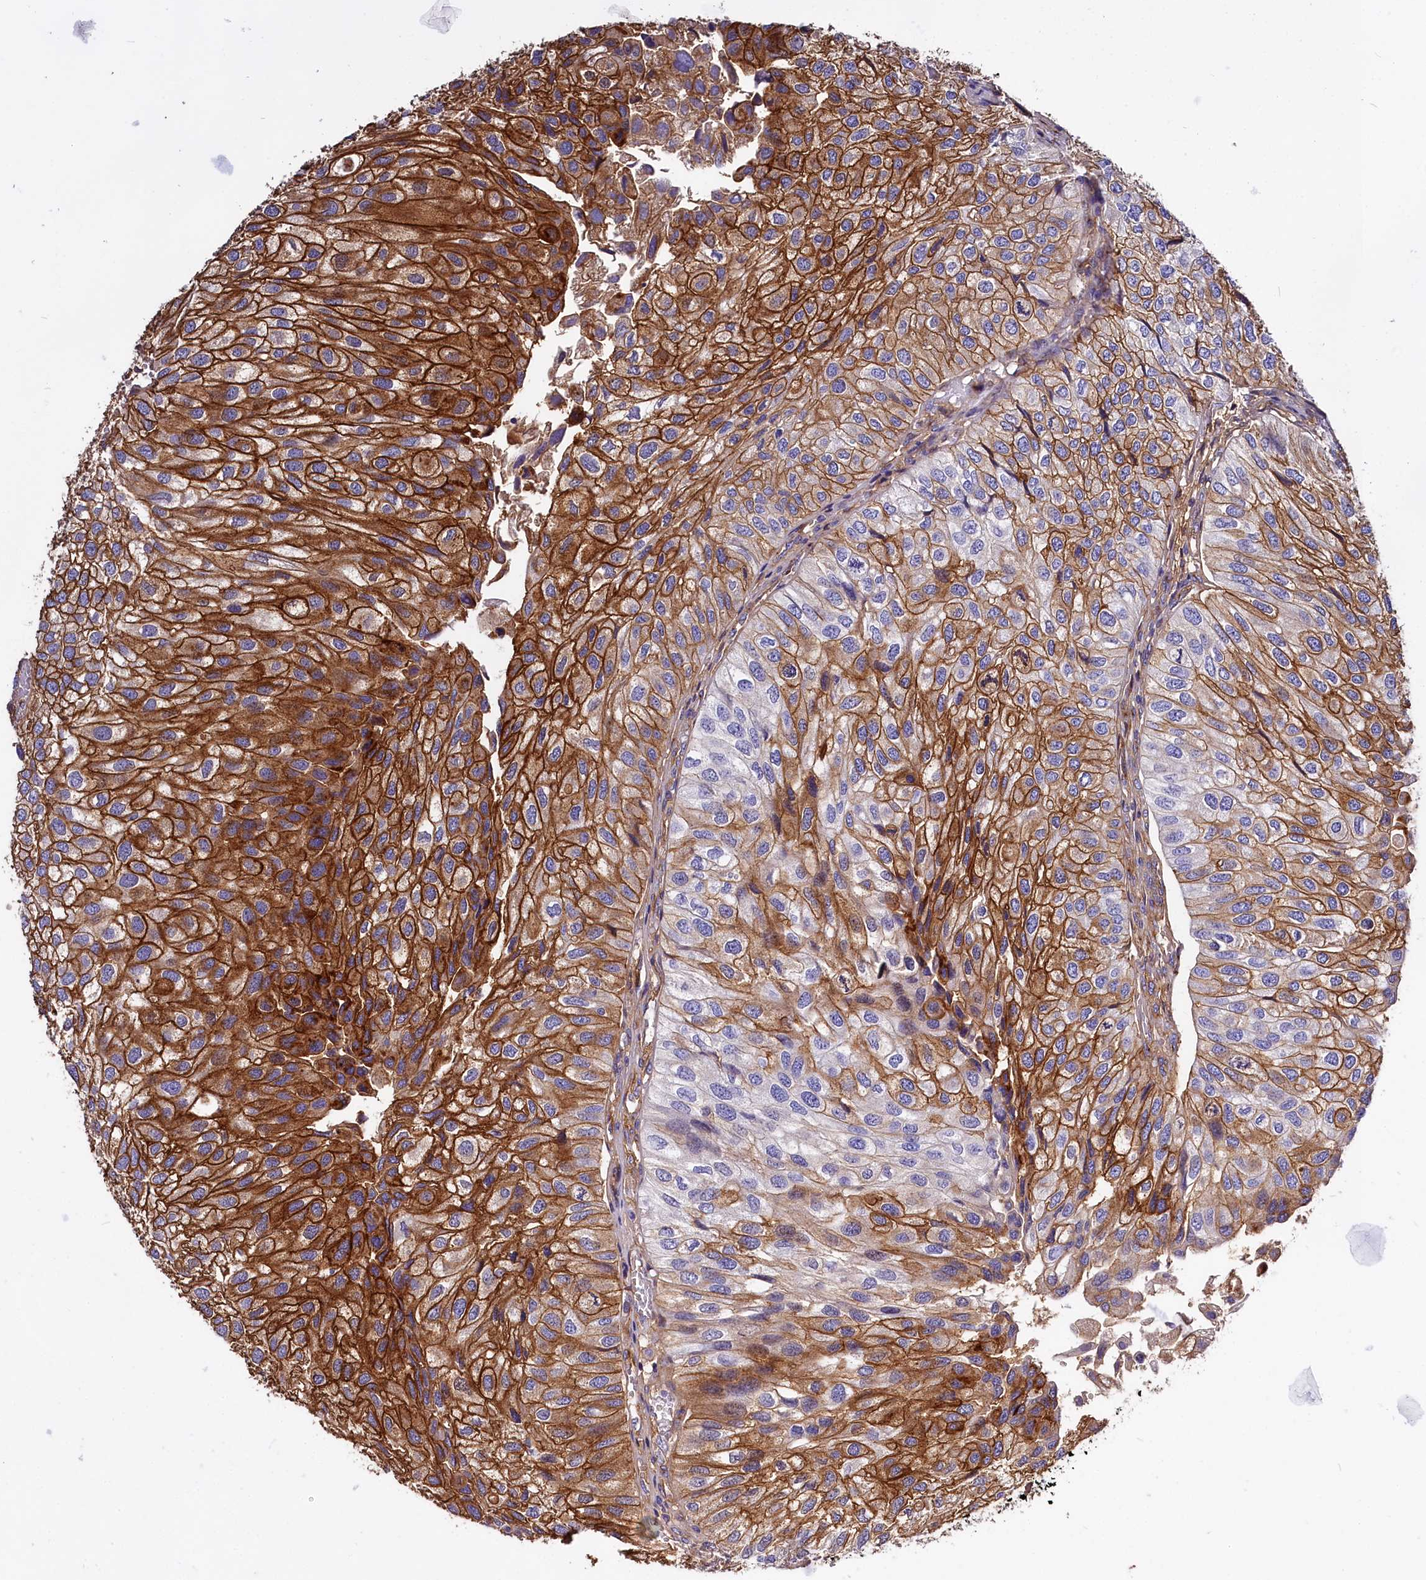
{"staining": {"intensity": "strong", "quantity": ">75%", "location": "cytoplasmic/membranous"}, "tissue": "urothelial cancer", "cell_type": "Tumor cells", "image_type": "cancer", "snomed": [{"axis": "morphology", "description": "Urothelial carcinoma, Low grade"}, {"axis": "topography", "description": "Urinary bladder"}], "caption": "Immunohistochemical staining of human urothelial cancer shows high levels of strong cytoplasmic/membranous expression in approximately >75% of tumor cells. Nuclei are stained in blue.", "gene": "ANO6", "patient": {"sex": "female", "age": 89}}